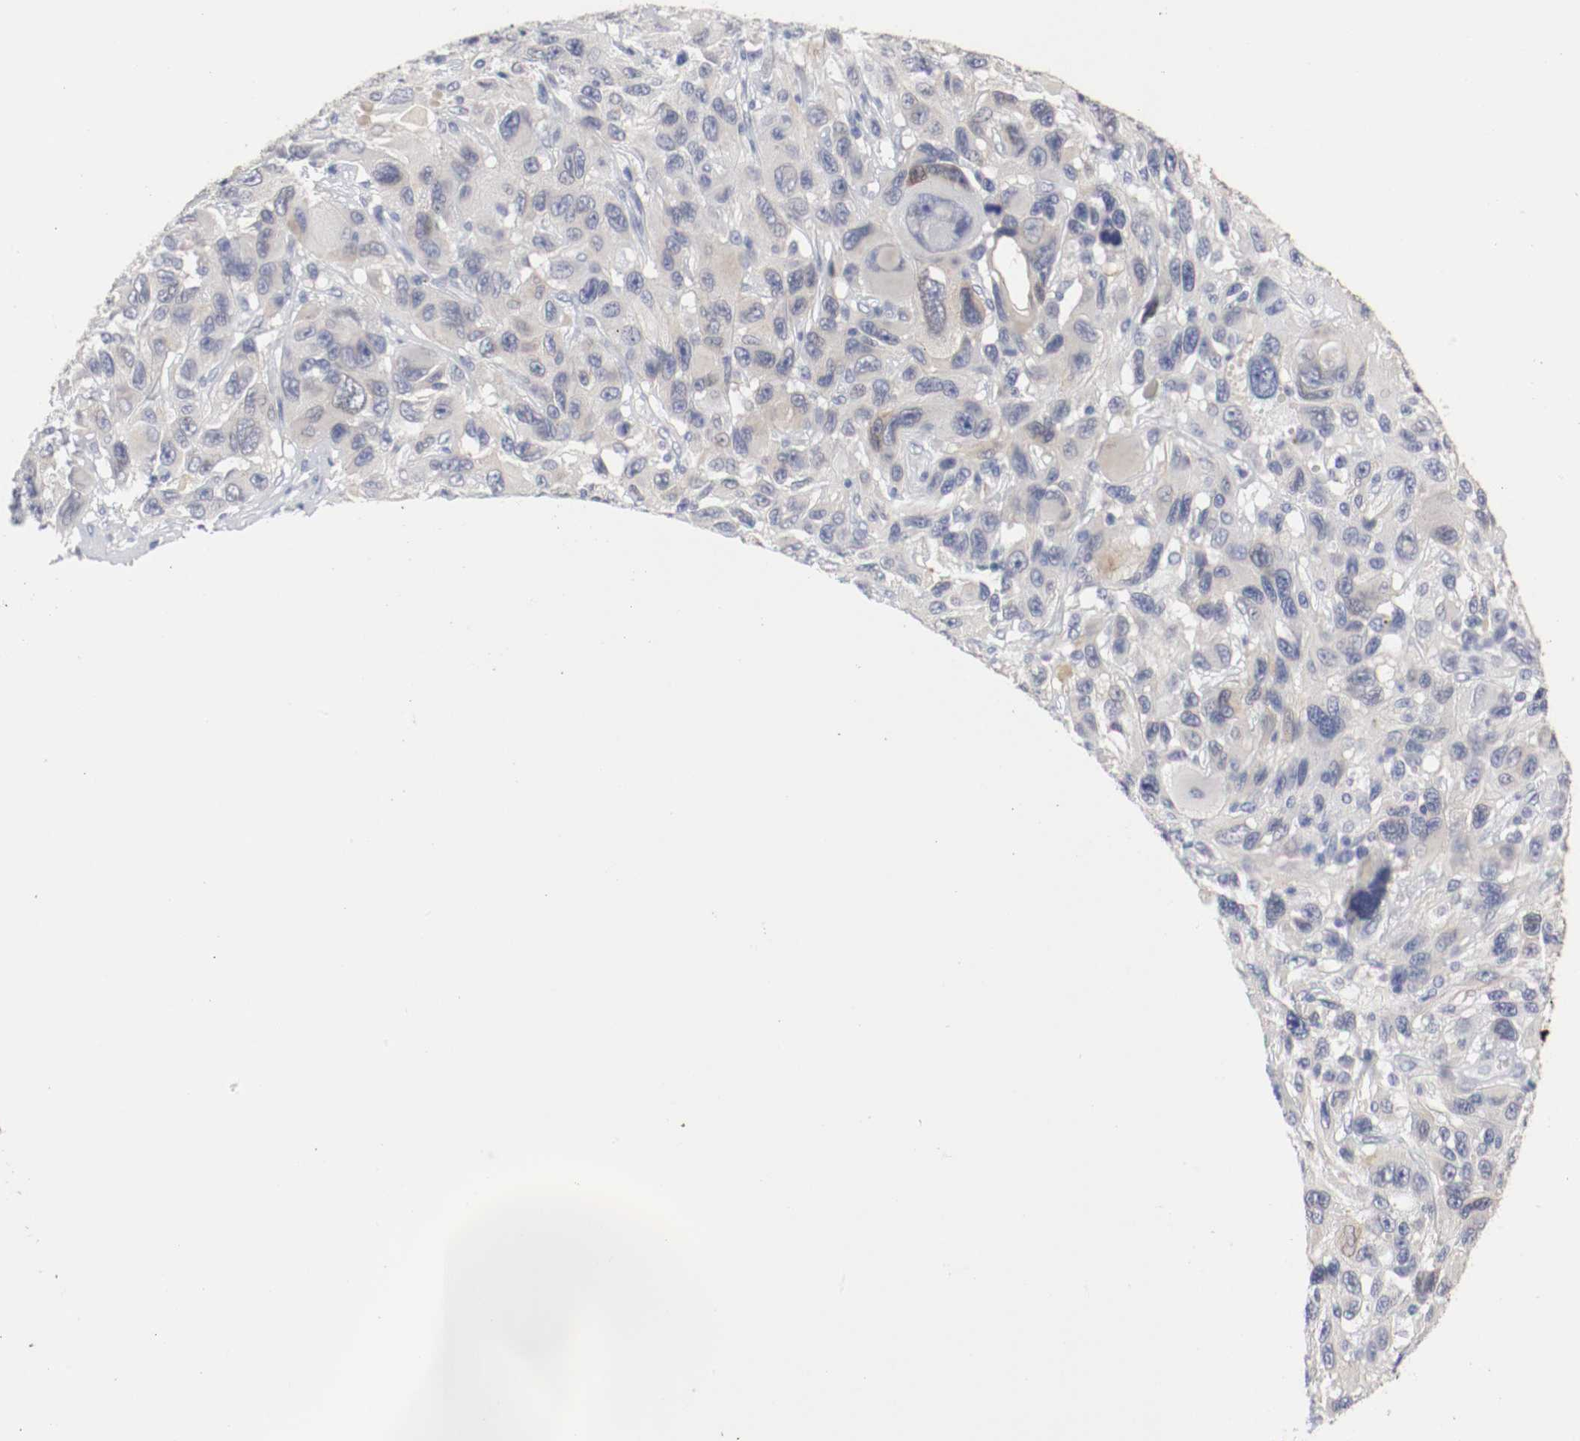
{"staining": {"intensity": "negative", "quantity": "none", "location": "none"}, "tissue": "melanoma", "cell_type": "Tumor cells", "image_type": "cancer", "snomed": [{"axis": "morphology", "description": "Malignant melanoma, NOS"}, {"axis": "topography", "description": "Skin"}], "caption": "High magnification brightfield microscopy of melanoma stained with DAB (brown) and counterstained with hematoxylin (blue): tumor cells show no significant staining.", "gene": "KIT", "patient": {"sex": "male", "age": 53}}